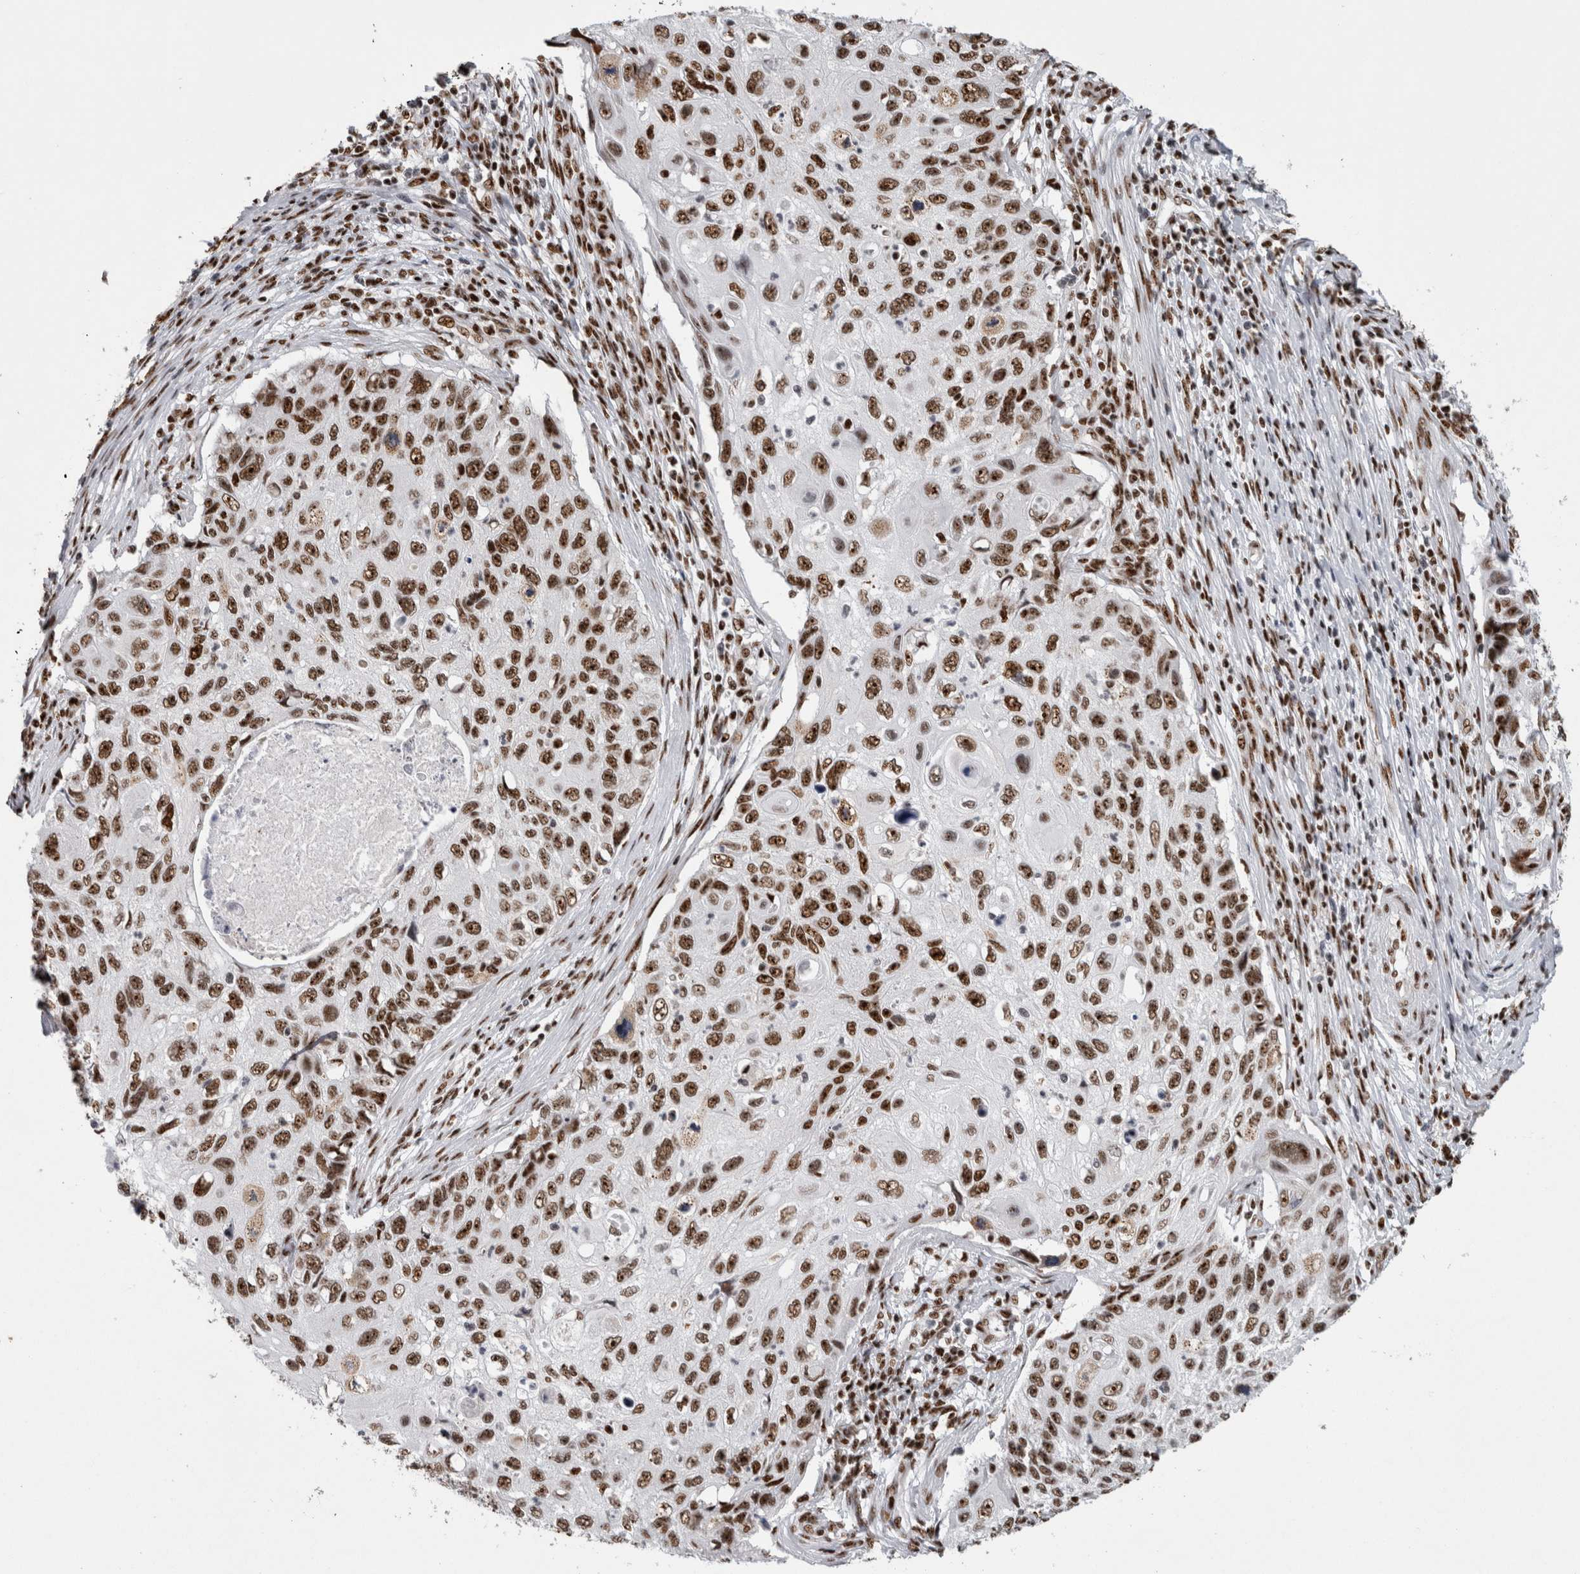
{"staining": {"intensity": "strong", "quantity": ">75%", "location": "nuclear"}, "tissue": "cervical cancer", "cell_type": "Tumor cells", "image_type": "cancer", "snomed": [{"axis": "morphology", "description": "Squamous cell carcinoma, NOS"}, {"axis": "topography", "description": "Cervix"}], "caption": "Protein expression analysis of squamous cell carcinoma (cervical) displays strong nuclear expression in approximately >75% of tumor cells.", "gene": "NCL", "patient": {"sex": "female", "age": 70}}